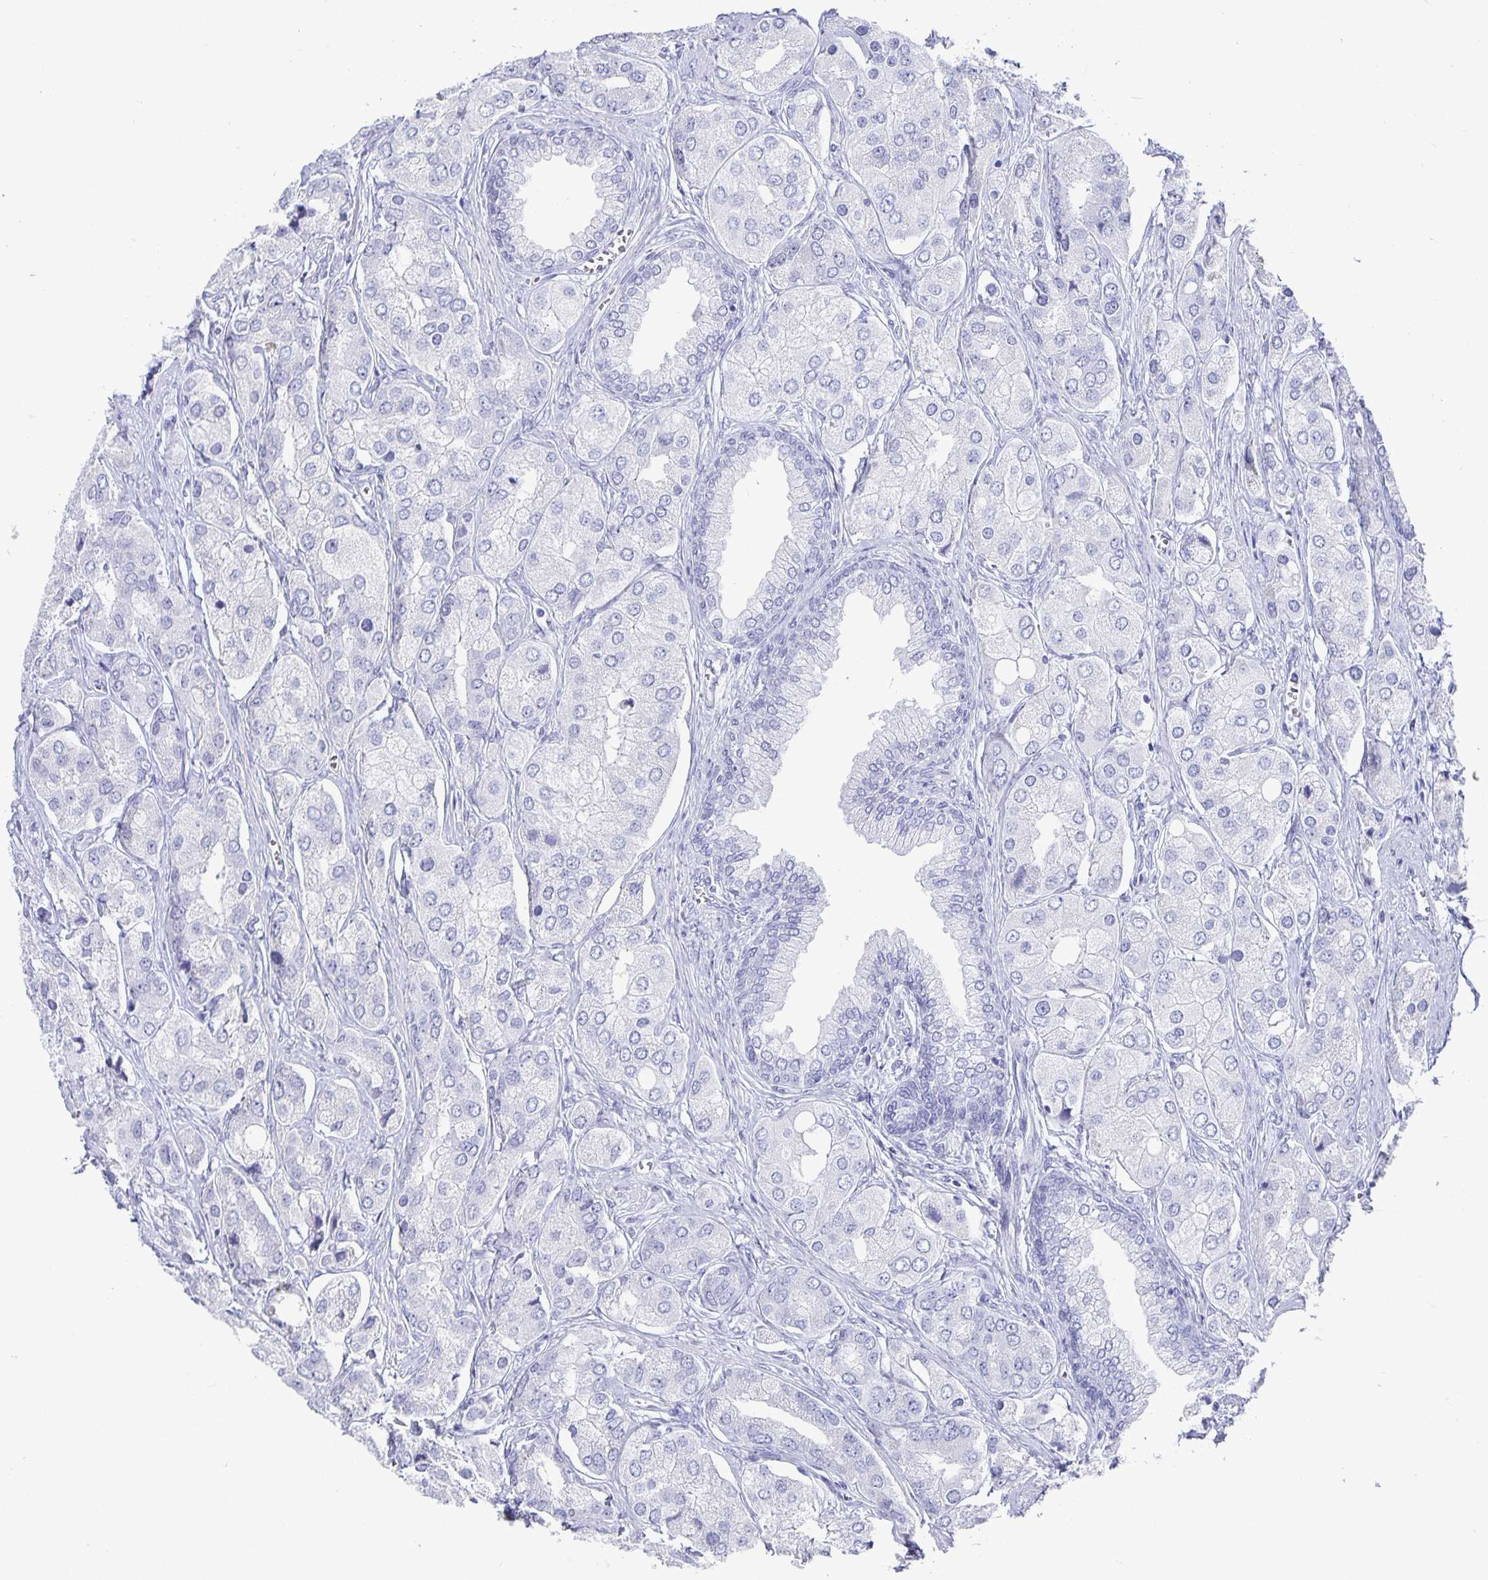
{"staining": {"intensity": "negative", "quantity": "none", "location": "none"}, "tissue": "prostate cancer", "cell_type": "Tumor cells", "image_type": "cancer", "snomed": [{"axis": "morphology", "description": "Adenocarcinoma, Low grade"}, {"axis": "topography", "description": "Prostate"}], "caption": "Immunohistochemistry (IHC) photomicrograph of human prostate cancer stained for a protein (brown), which reveals no positivity in tumor cells.", "gene": "CHGA", "patient": {"sex": "male", "age": 69}}